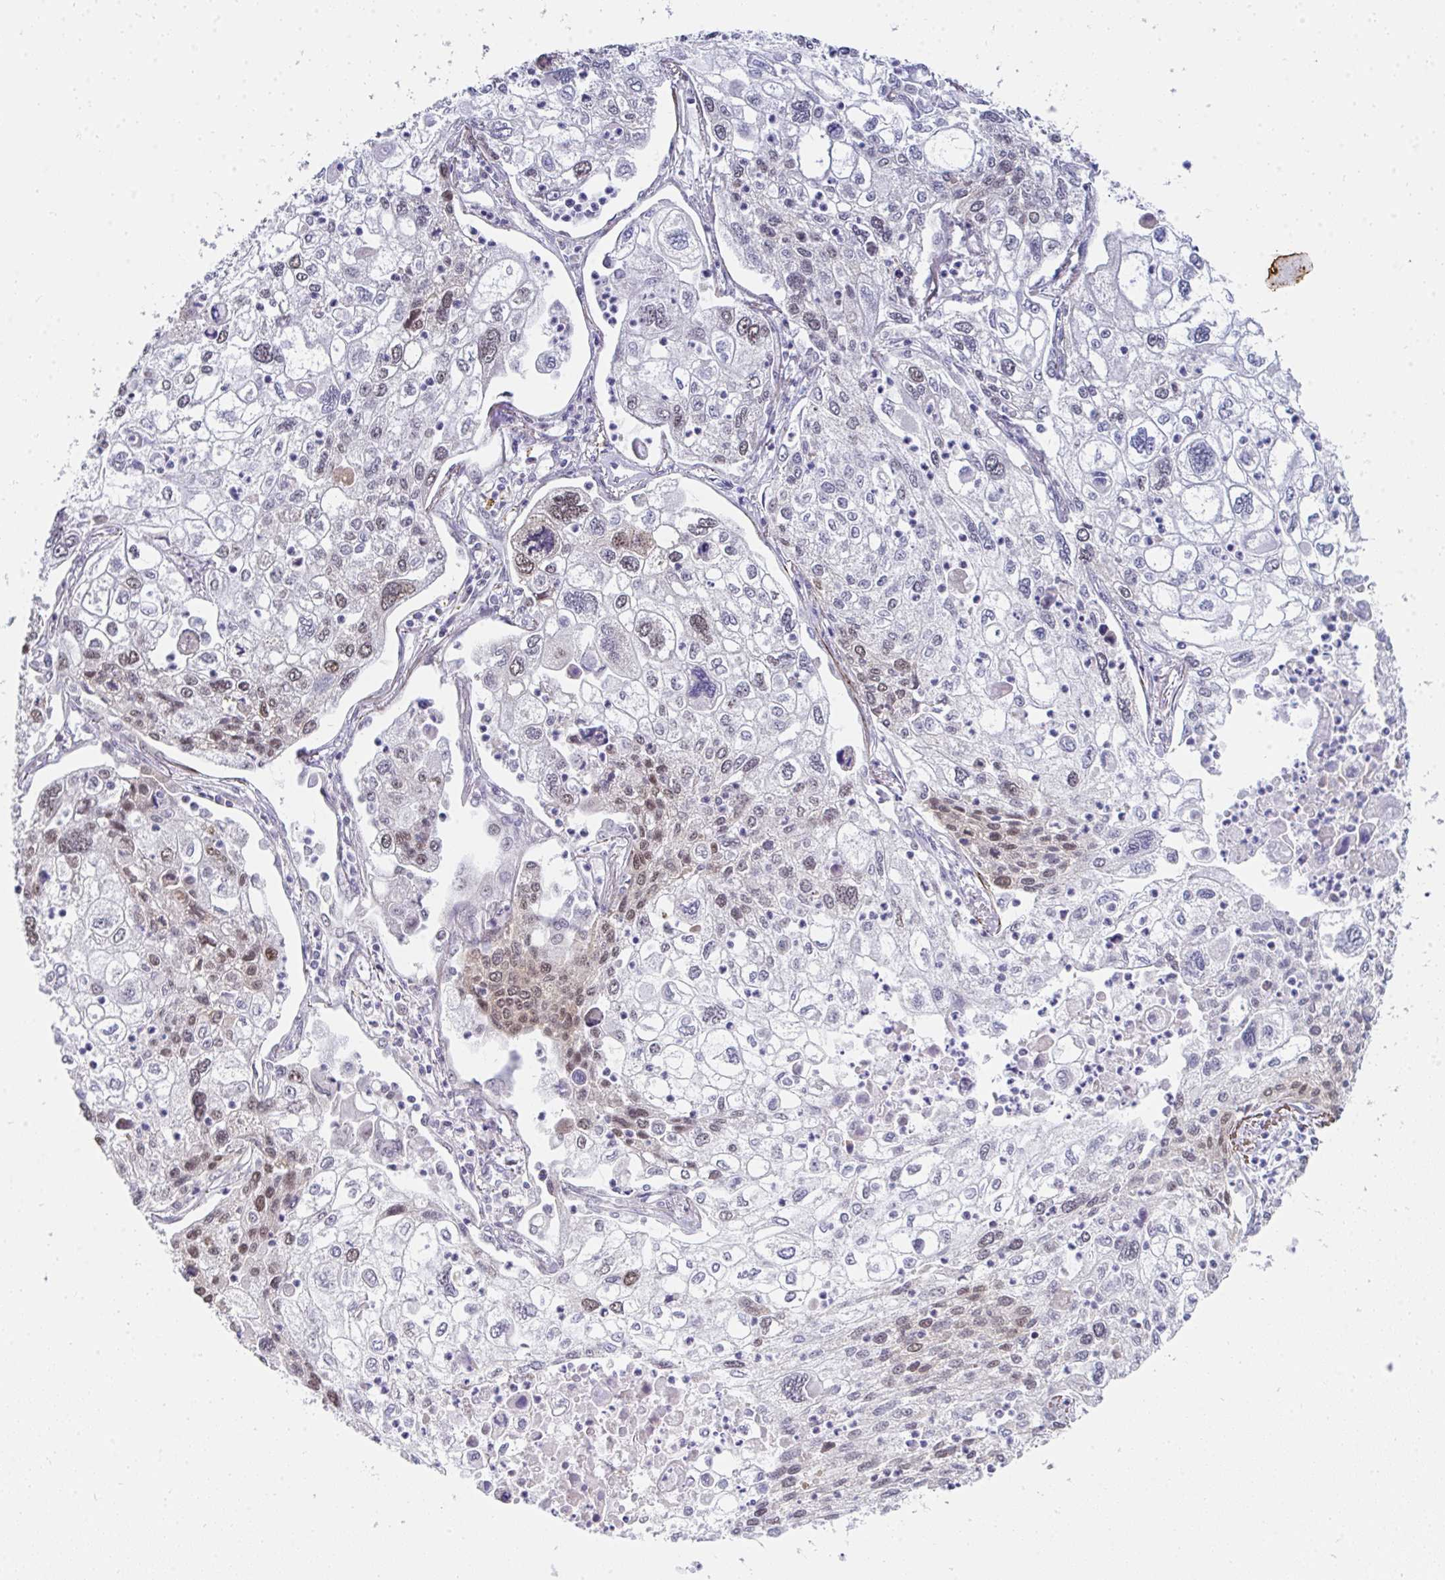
{"staining": {"intensity": "weak", "quantity": "<25%", "location": "nuclear"}, "tissue": "lung cancer", "cell_type": "Tumor cells", "image_type": "cancer", "snomed": [{"axis": "morphology", "description": "Squamous cell carcinoma, NOS"}, {"axis": "topography", "description": "Lung"}], "caption": "This is an immunohistochemistry micrograph of human squamous cell carcinoma (lung). There is no staining in tumor cells.", "gene": "GINS2", "patient": {"sex": "male", "age": 74}}